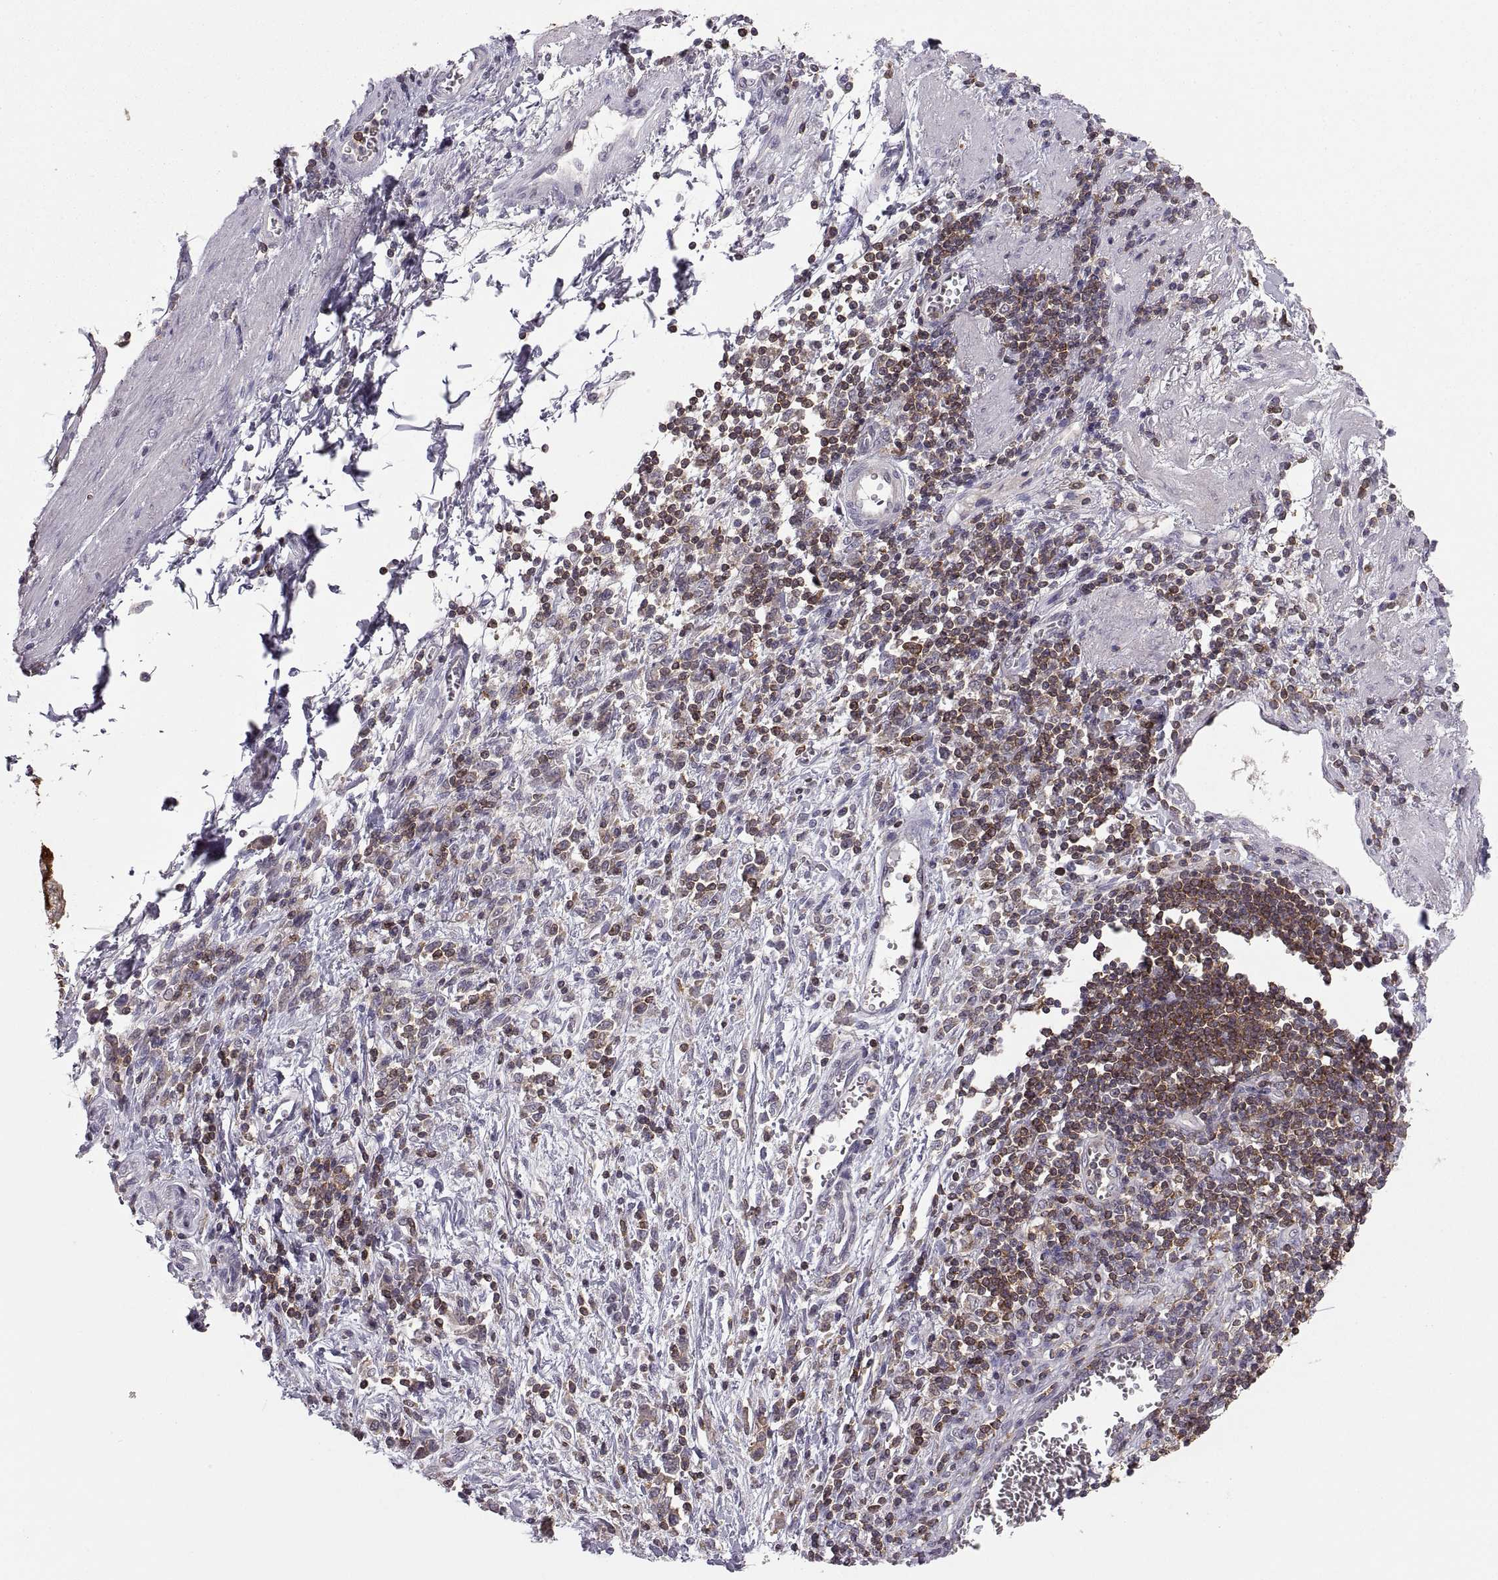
{"staining": {"intensity": "weak", "quantity": "25%-75%", "location": "cytoplasmic/membranous"}, "tissue": "stomach cancer", "cell_type": "Tumor cells", "image_type": "cancer", "snomed": [{"axis": "morphology", "description": "Adenocarcinoma, NOS"}, {"axis": "topography", "description": "Stomach"}], "caption": "Stomach adenocarcinoma tissue displays weak cytoplasmic/membranous staining in about 25%-75% of tumor cells", "gene": "EZR", "patient": {"sex": "female", "age": 57}}